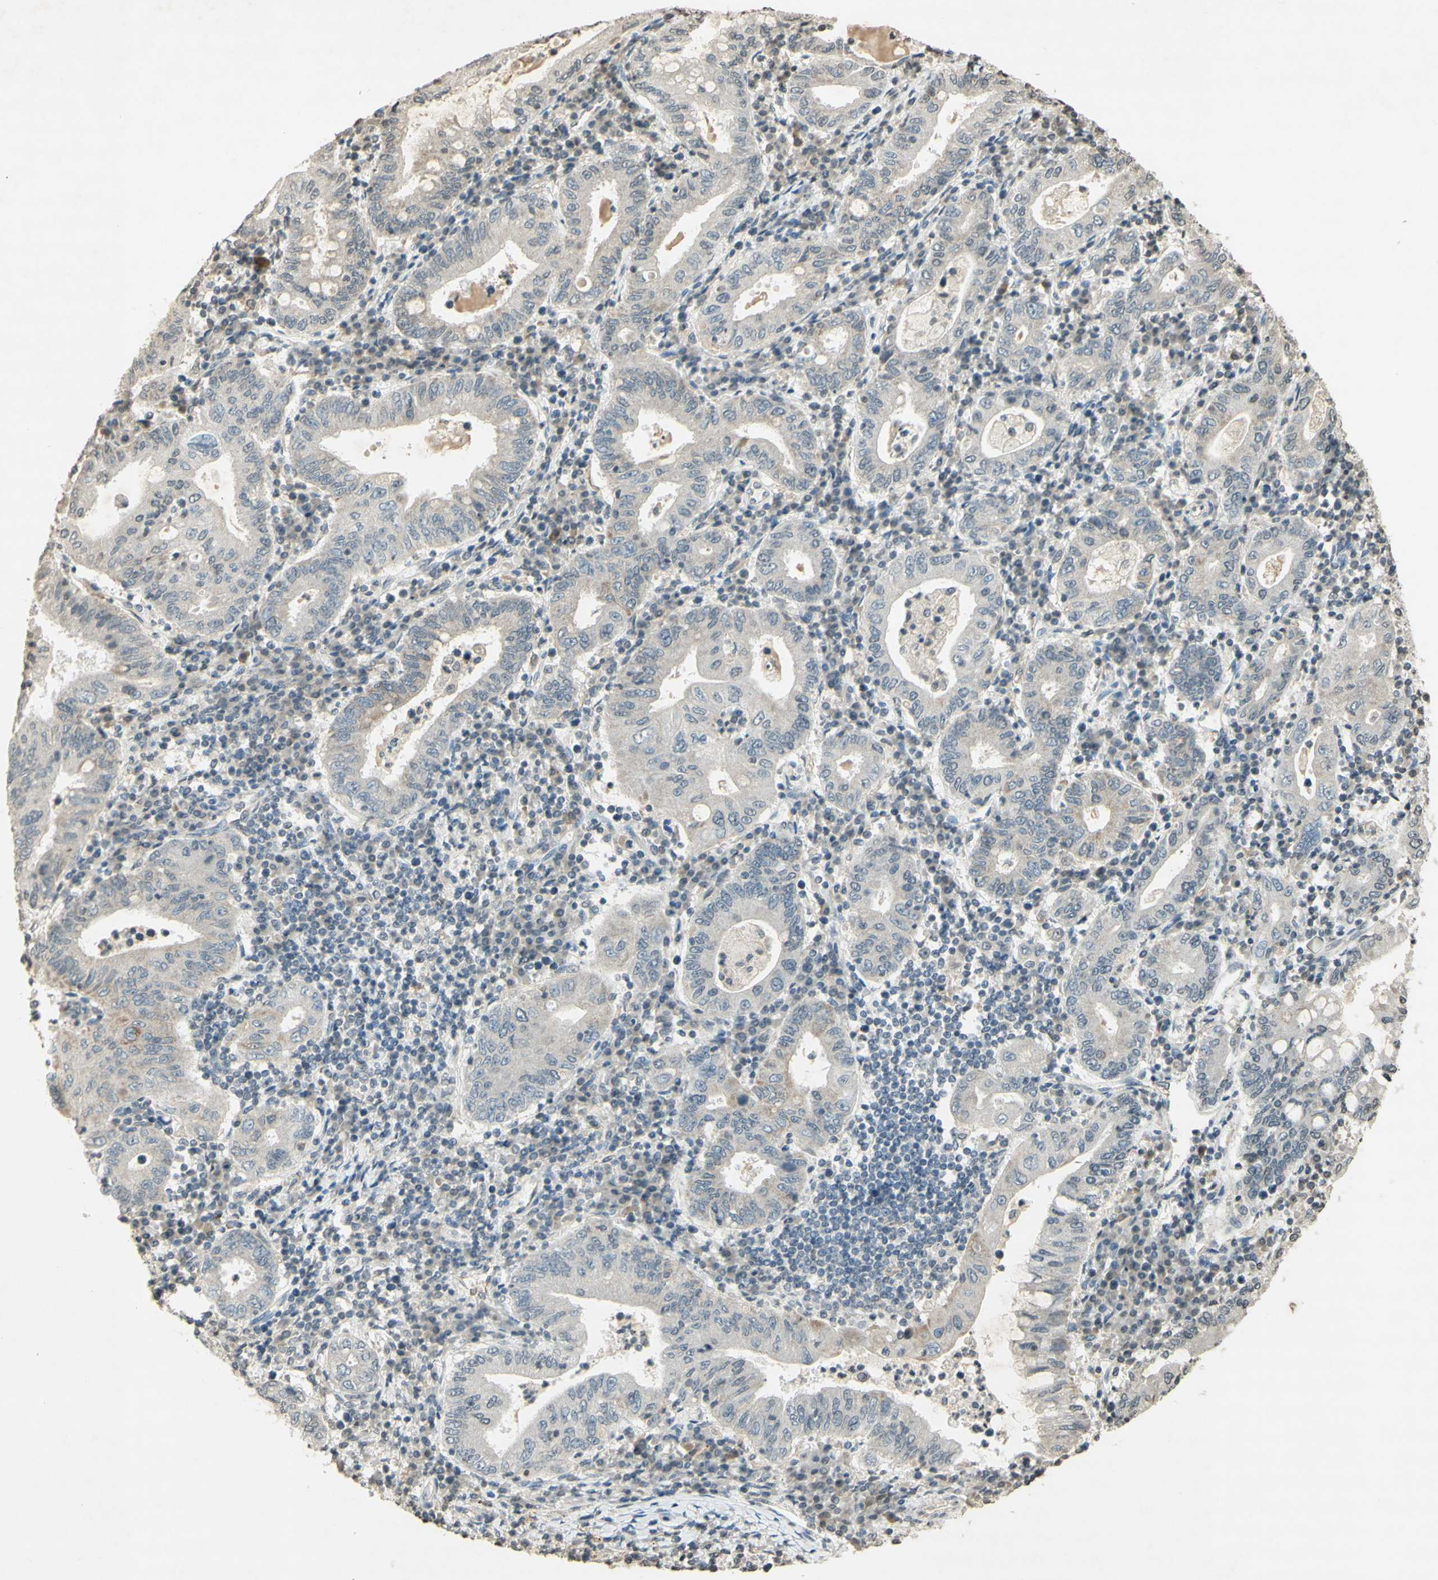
{"staining": {"intensity": "negative", "quantity": "none", "location": "none"}, "tissue": "stomach cancer", "cell_type": "Tumor cells", "image_type": "cancer", "snomed": [{"axis": "morphology", "description": "Normal tissue, NOS"}, {"axis": "morphology", "description": "Adenocarcinoma, NOS"}, {"axis": "topography", "description": "Esophagus"}, {"axis": "topography", "description": "Stomach, upper"}, {"axis": "topography", "description": "Peripheral nerve tissue"}], "caption": "This micrograph is of stomach adenocarcinoma stained with immunohistochemistry to label a protein in brown with the nuclei are counter-stained blue. There is no staining in tumor cells.", "gene": "GLI1", "patient": {"sex": "male", "age": 62}}